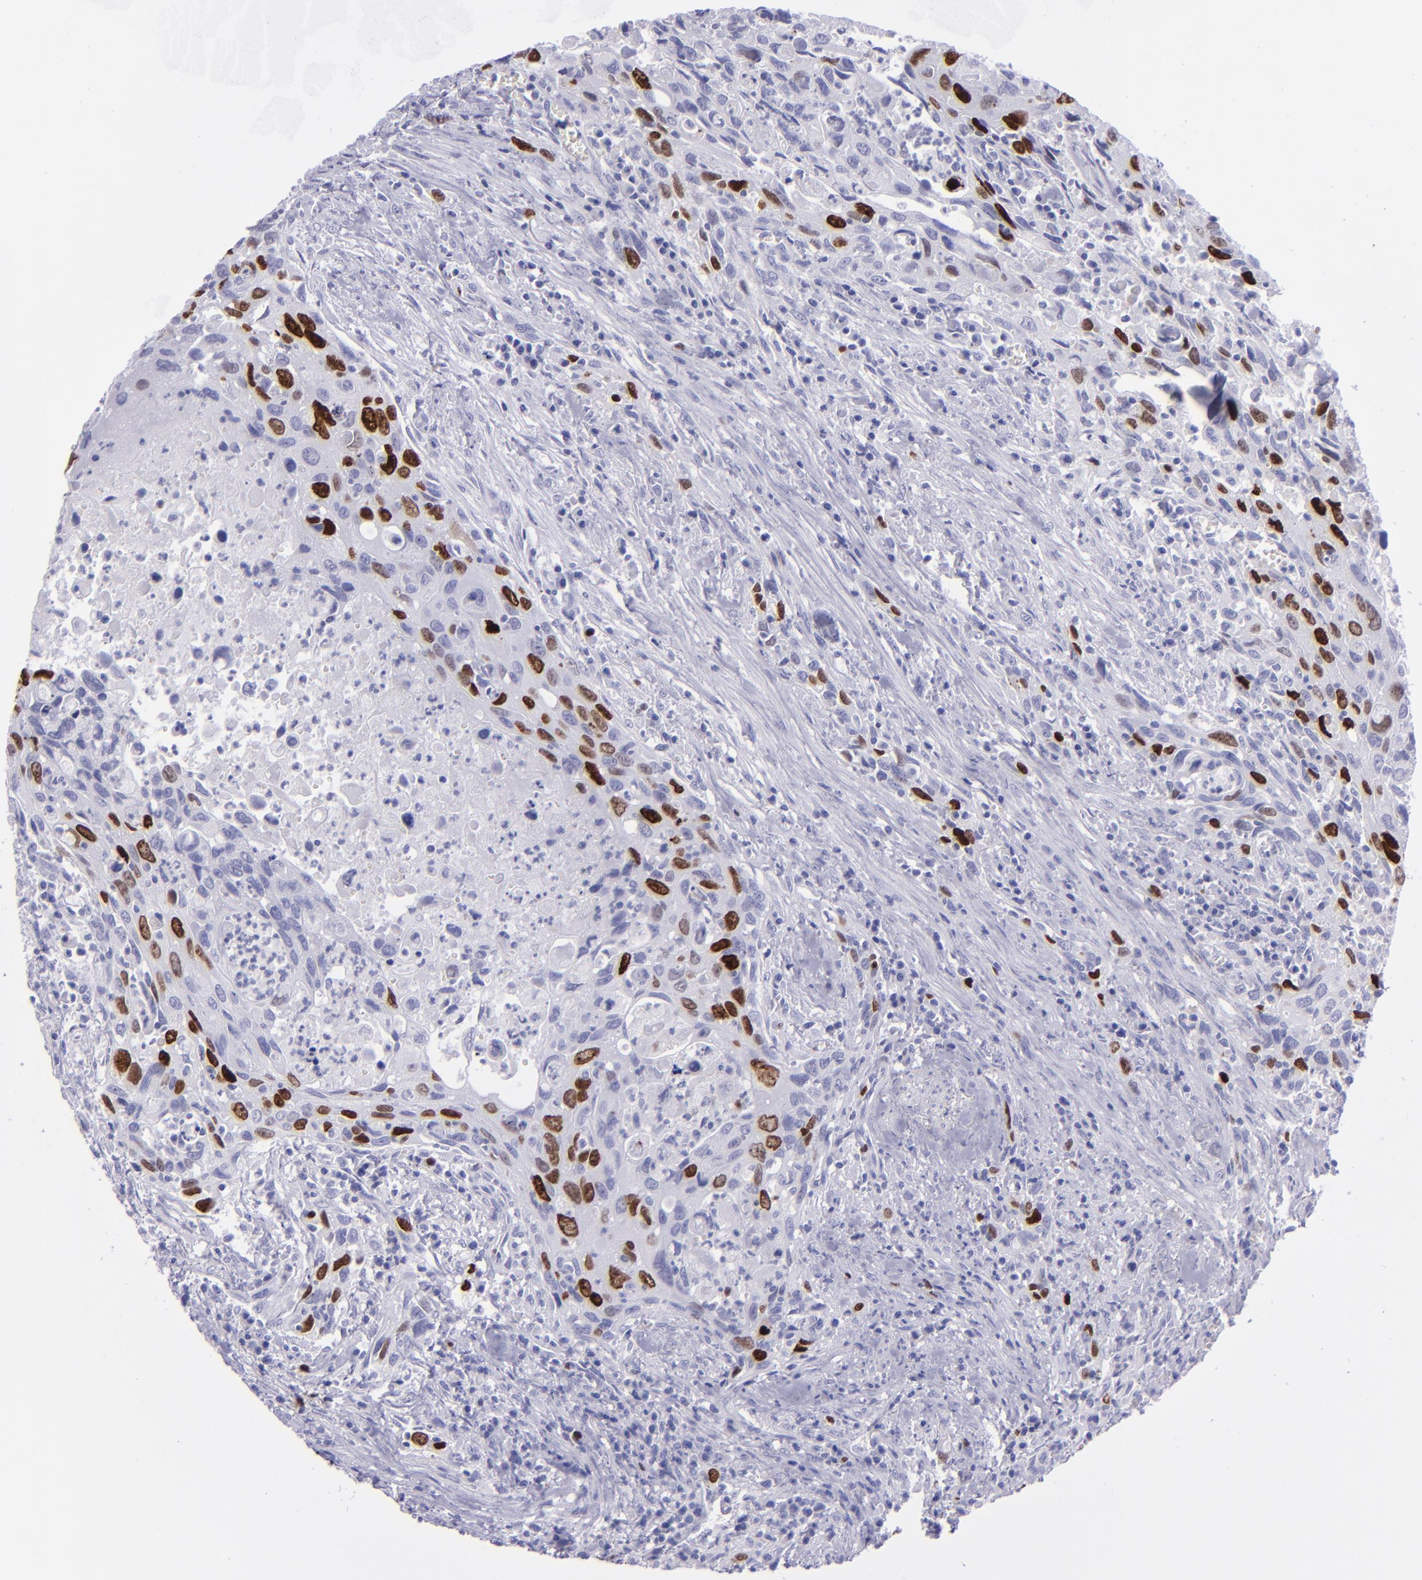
{"staining": {"intensity": "strong", "quantity": "<25%", "location": "nuclear"}, "tissue": "urothelial cancer", "cell_type": "Tumor cells", "image_type": "cancer", "snomed": [{"axis": "morphology", "description": "Urothelial carcinoma, High grade"}, {"axis": "topography", "description": "Urinary bladder"}], "caption": "DAB immunohistochemical staining of urothelial carcinoma (high-grade) shows strong nuclear protein expression in about <25% of tumor cells.", "gene": "TOP2A", "patient": {"sex": "male", "age": 71}}